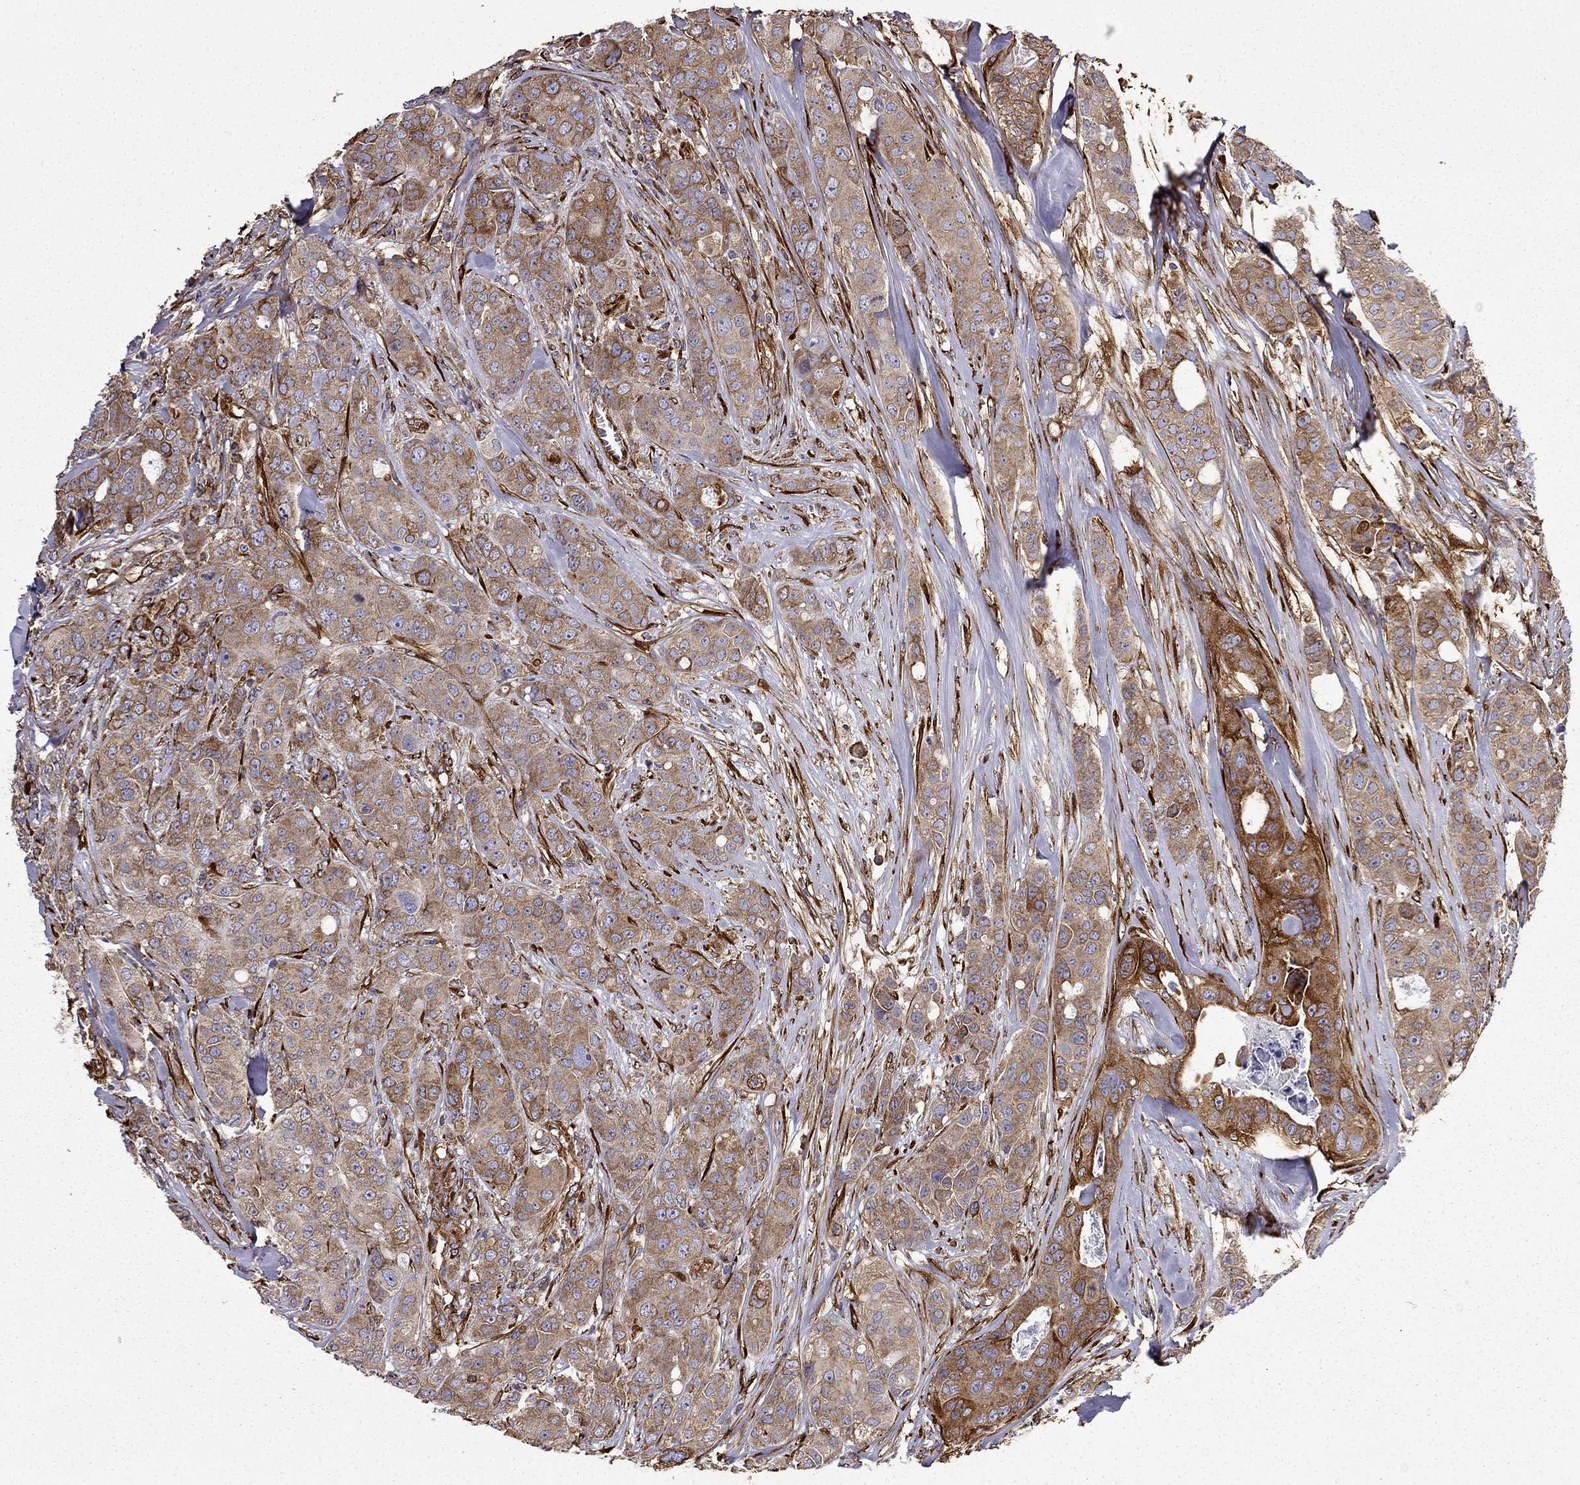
{"staining": {"intensity": "moderate", "quantity": ">75%", "location": "cytoplasmic/membranous"}, "tissue": "breast cancer", "cell_type": "Tumor cells", "image_type": "cancer", "snomed": [{"axis": "morphology", "description": "Duct carcinoma"}, {"axis": "topography", "description": "Breast"}], "caption": "The image reveals a brown stain indicating the presence of a protein in the cytoplasmic/membranous of tumor cells in invasive ductal carcinoma (breast).", "gene": "MAP4", "patient": {"sex": "female", "age": 43}}